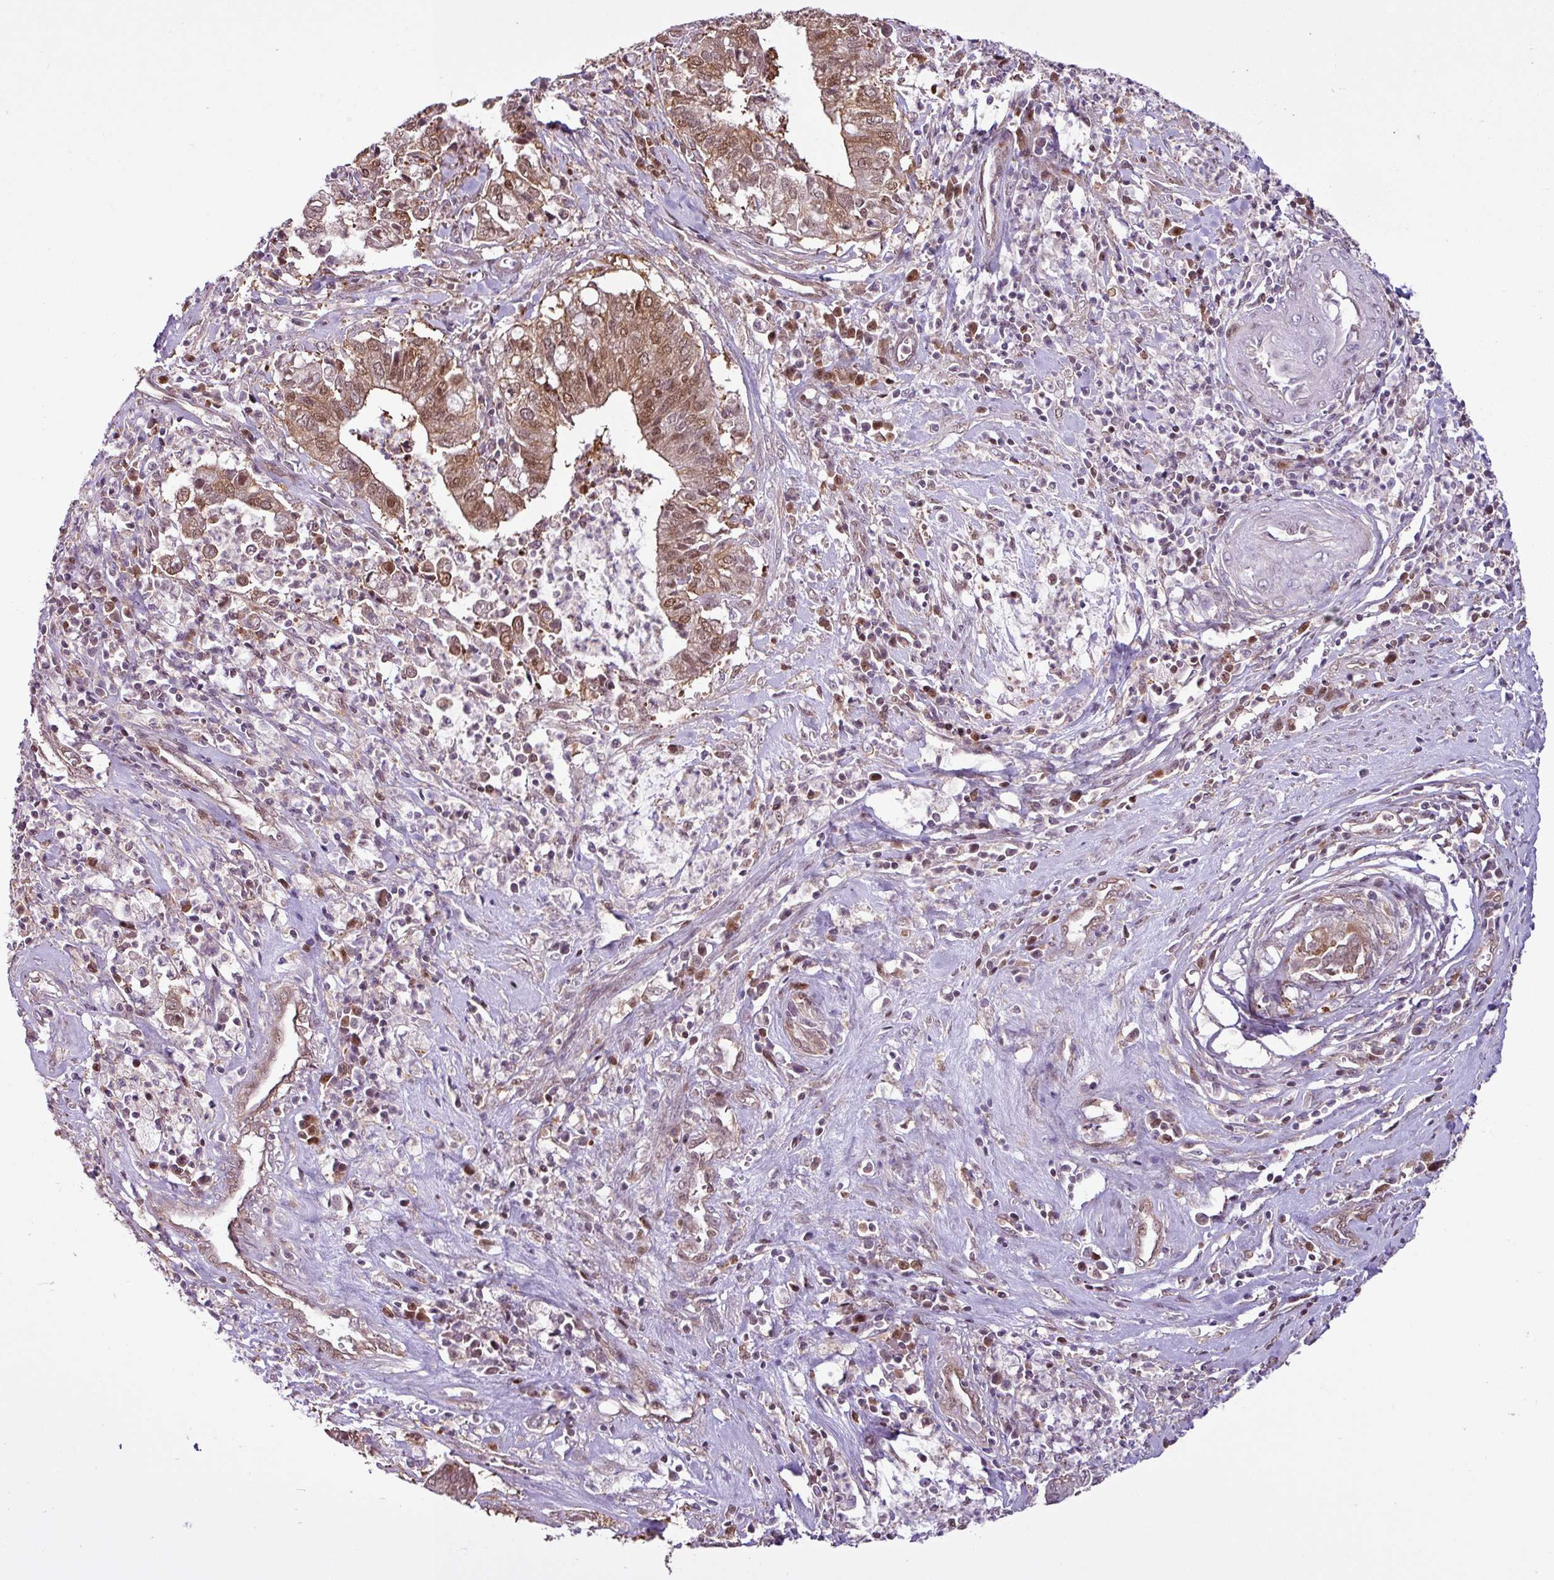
{"staining": {"intensity": "moderate", "quantity": ">75%", "location": "cytoplasmic/membranous,nuclear"}, "tissue": "cervical cancer", "cell_type": "Tumor cells", "image_type": "cancer", "snomed": [{"axis": "morphology", "description": "Adenocarcinoma, NOS"}, {"axis": "topography", "description": "Cervix"}], "caption": "Moderate cytoplasmic/membranous and nuclear protein expression is seen in approximately >75% of tumor cells in cervical adenocarcinoma.", "gene": "ITPKC", "patient": {"sex": "female", "age": 44}}